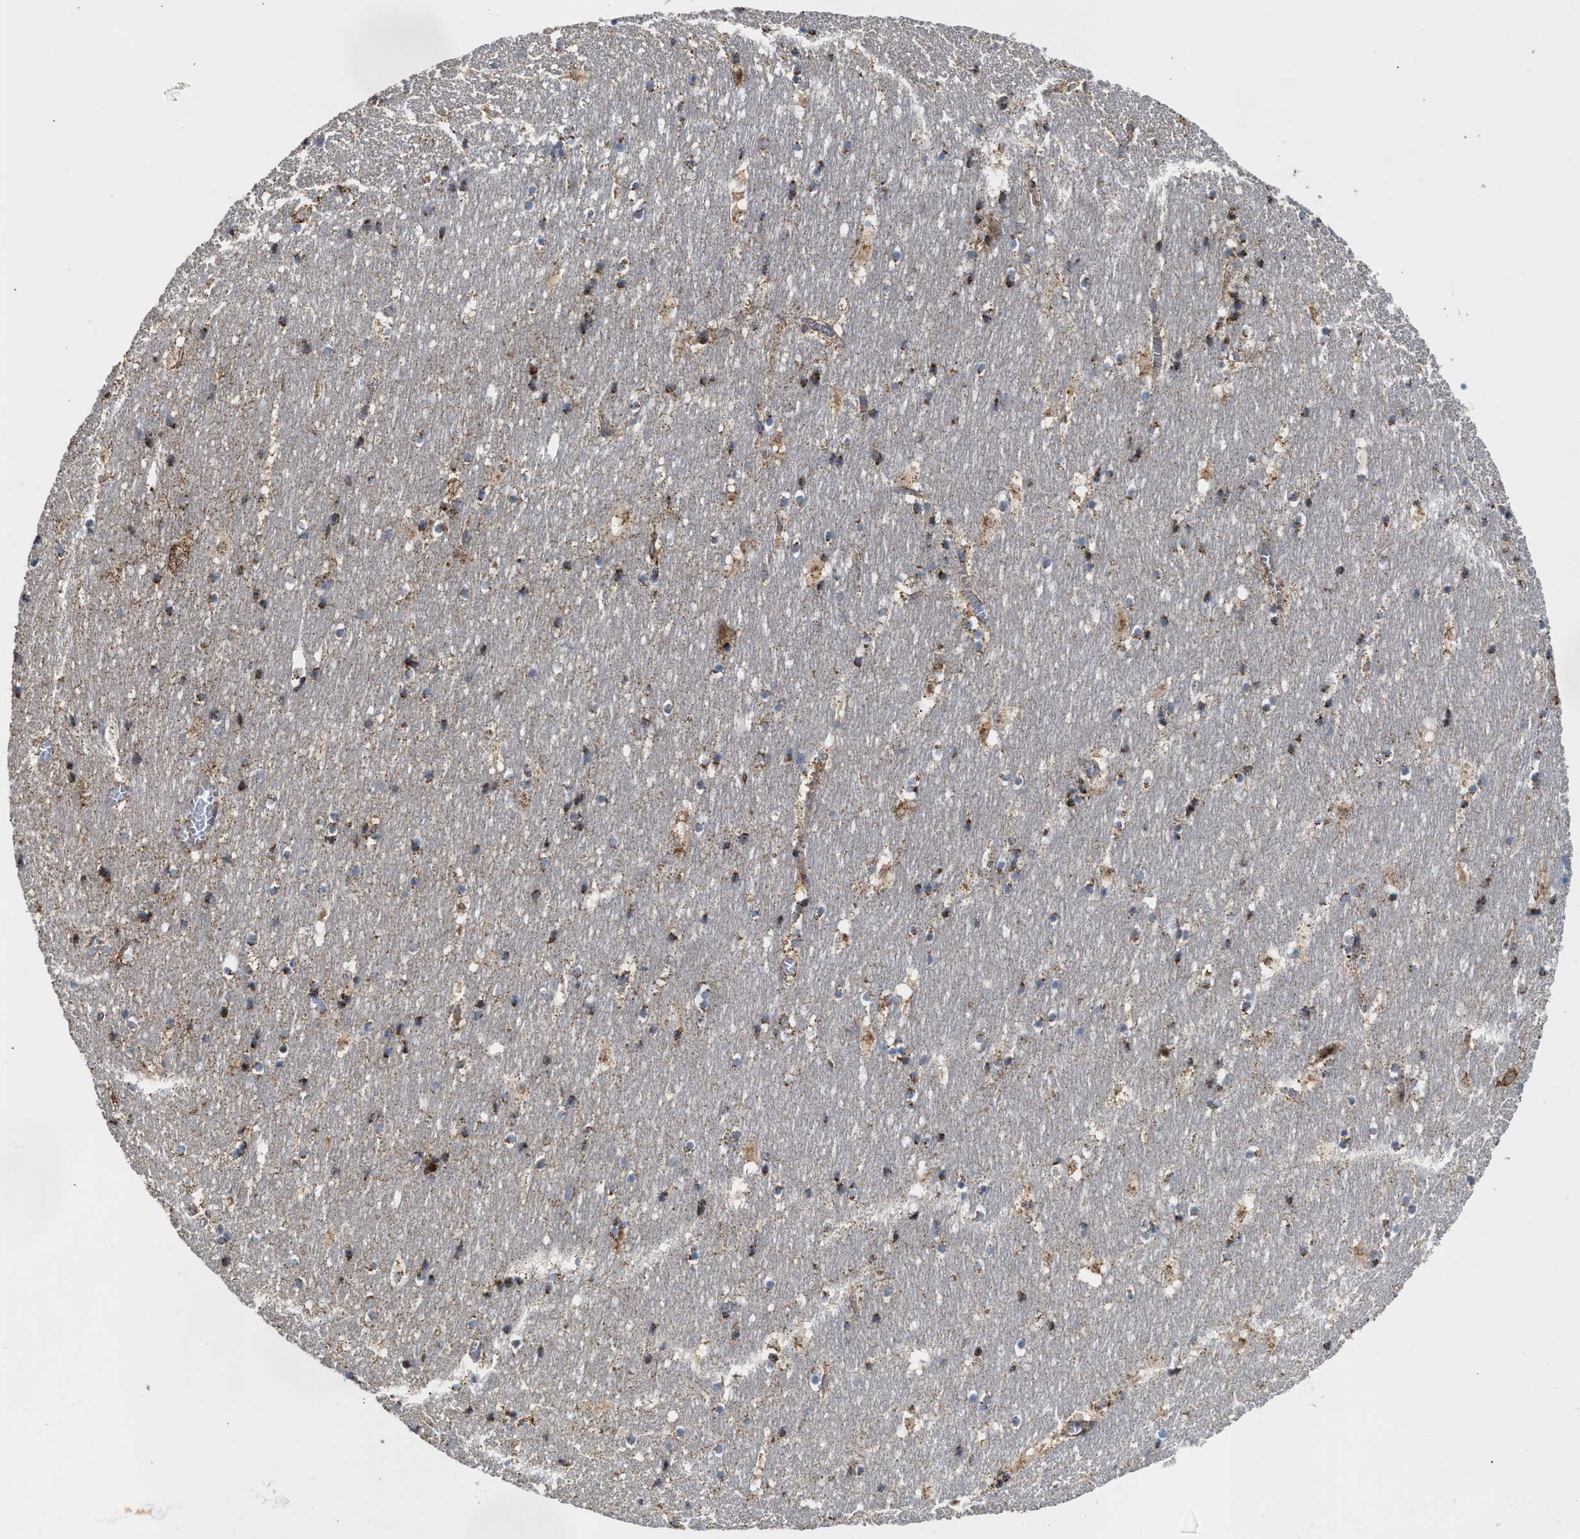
{"staining": {"intensity": "moderate", "quantity": "25%-75%", "location": "cytoplasmic/membranous"}, "tissue": "hippocampus", "cell_type": "Glial cells", "image_type": "normal", "snomed": [{"axis": "morphology", "description": "Normal tissue, NOS"}, {"axis": "topography", "description": "Hippocampus"}], "caption": "The immunohistochemical stain labels moderate cytoplasmic/membranous staining in glial cells of benign hippocampus.", "gene": "TACO1", "patient": {"sex": "male", "age": 45}}